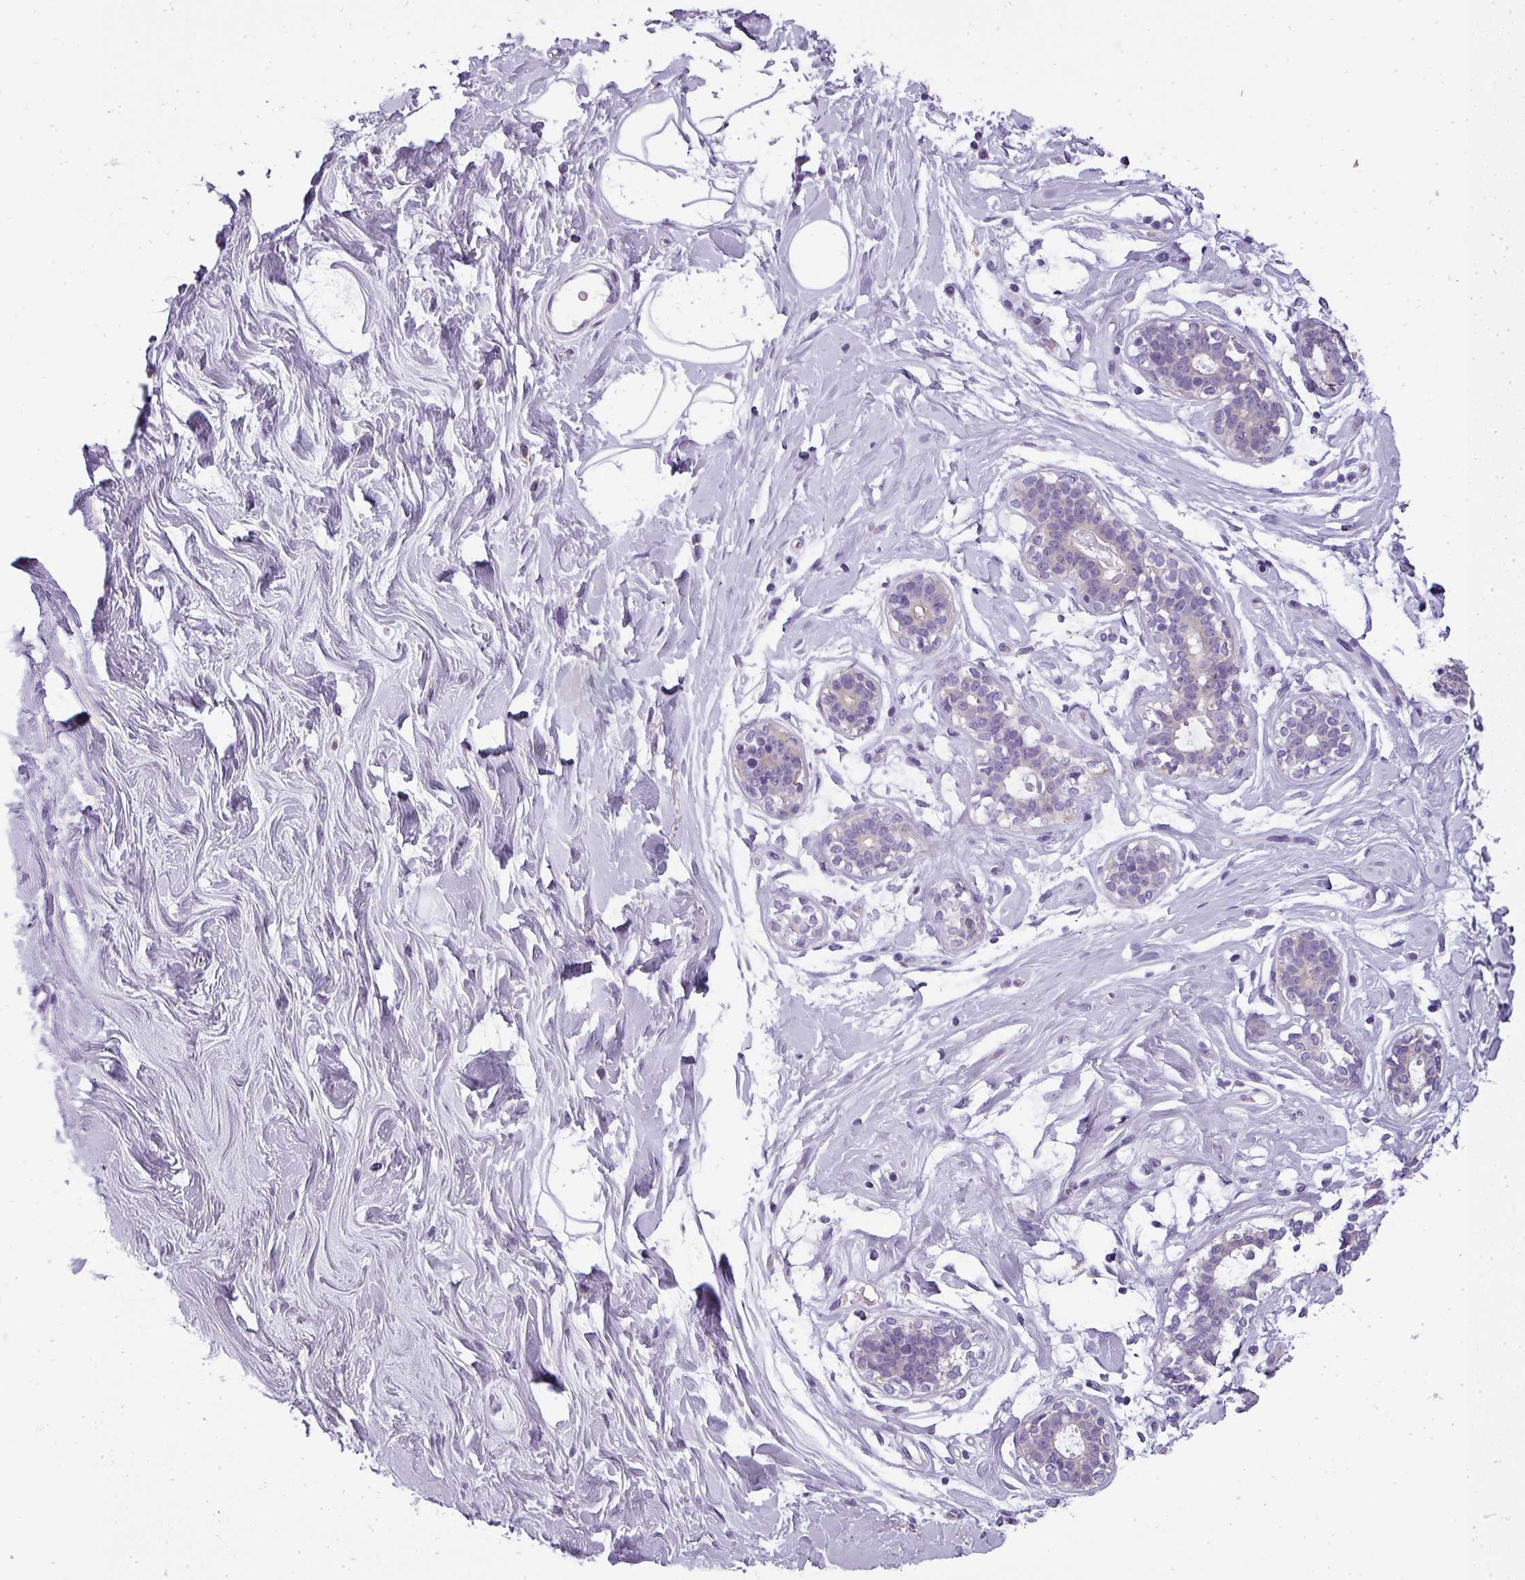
{"staining": {"intensity": "negative", "quantity": "none", "location": "none"}, "tissue": "adipose tissue", "cell_type": "Adipocytes", "image_type": "normal", "snomed": [{"axis": "morphology", "description": "Normal tissue, NOS"}, {"axis": "topography", "description": "Breast"}], "caption": "Adipocytes show no significant protein staining in normal adipose tissue.", "gene": "ATP6V1D", "patient": {"sex": "female", "age": 26}}